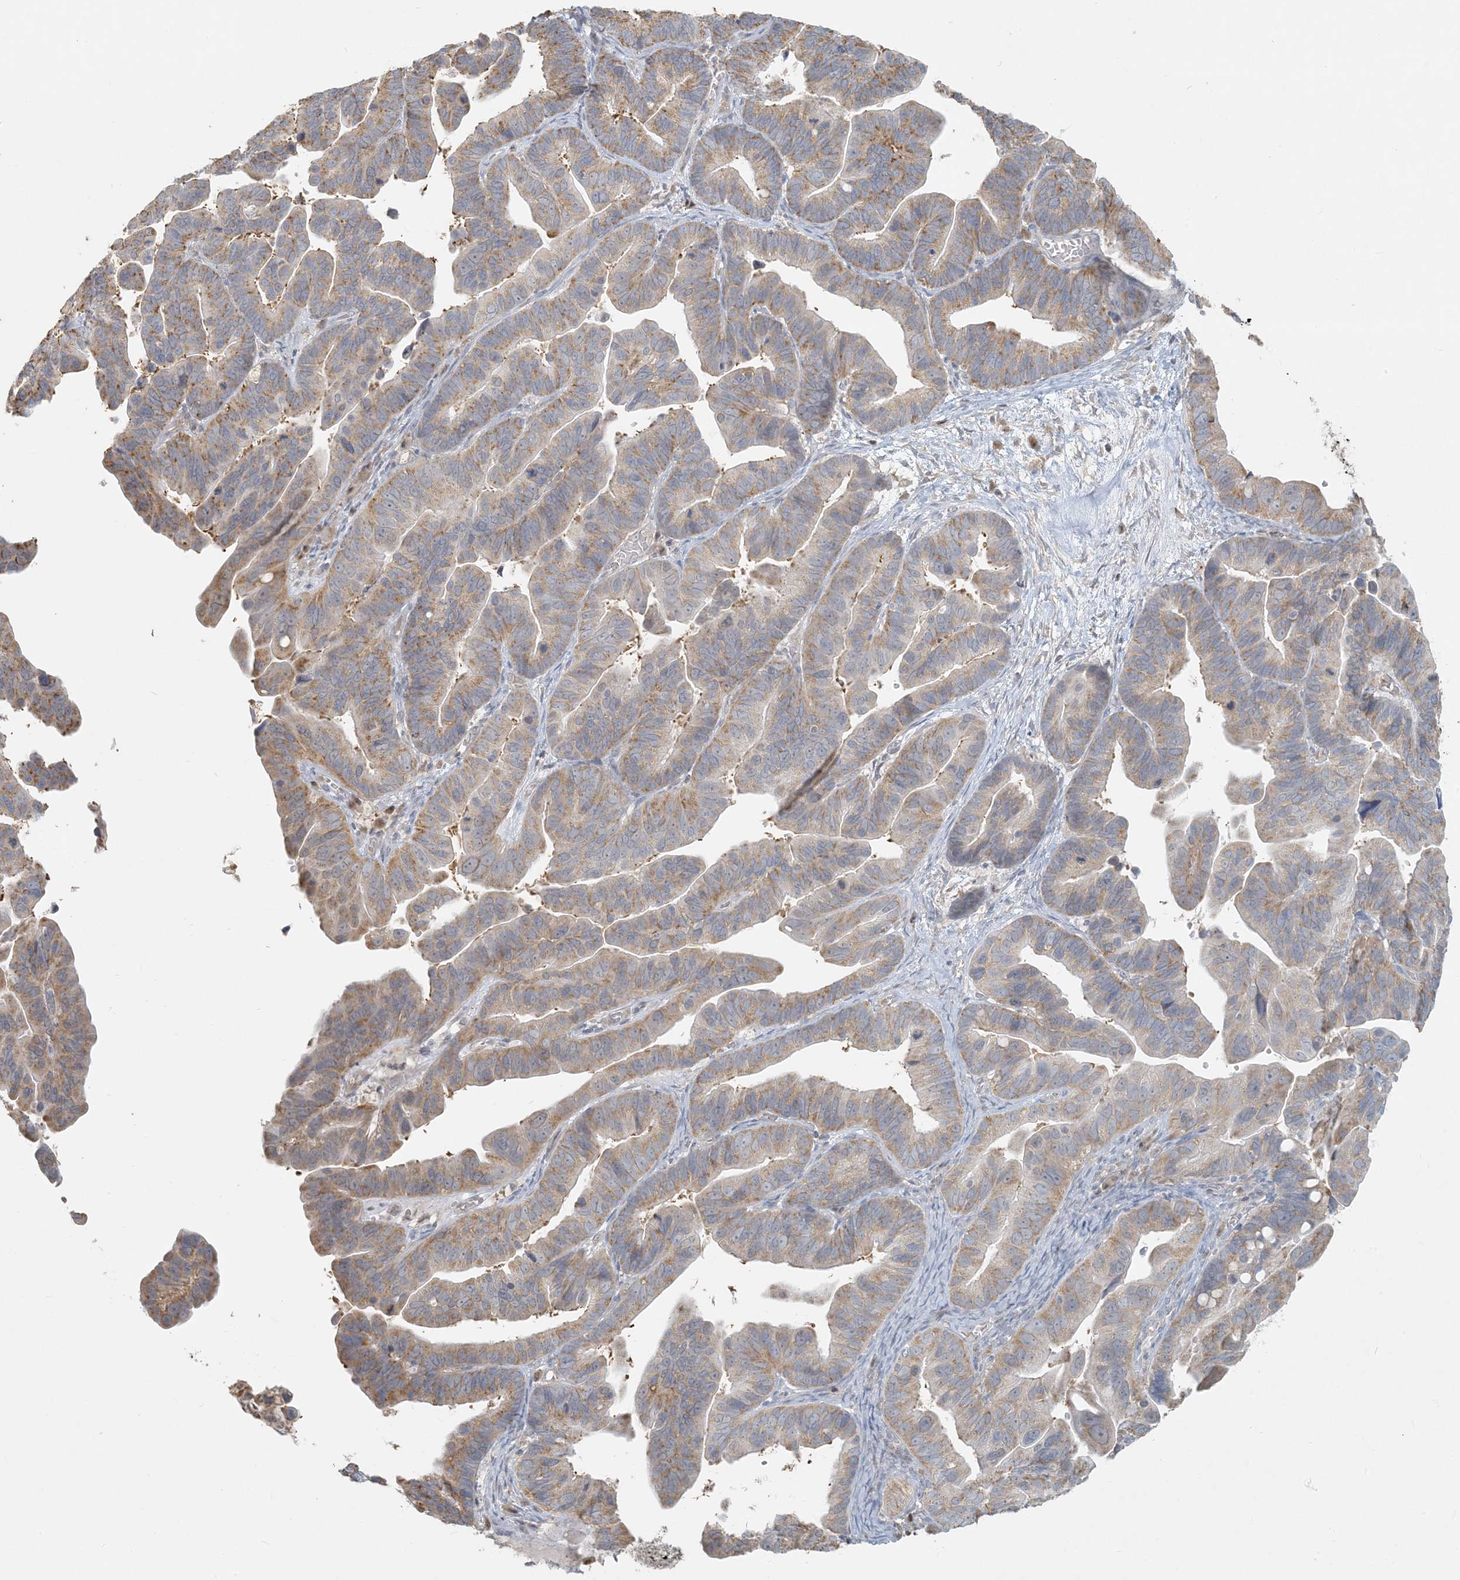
{"staining": {"intensity": "weak", "quantity": ">75%", "location": "cytoplasmic/membranous"}, "tissue": "ovarian cancer", "cell_type": "Tumor cells", "image_type": "cancer", "snomed": [{"axis": "morphology", "description": "Cystadenocarcinoma, serous, NOS"}, {"axis": "topography", "description": "Ovary"}], "caption": "High-magnification brightfield microscopy of ovarian serous cystadenocarcinoma stained with DAB (3,3'-diaminobenzidine) (brown) and counterstained with hematoxylin (blue). tumor cells exhibit weak cytoplasmic/membranous positivity is appreciated in about>75% of cells.", "gene": "HACL1", "patient": {"sex": "female", "age": 56}}